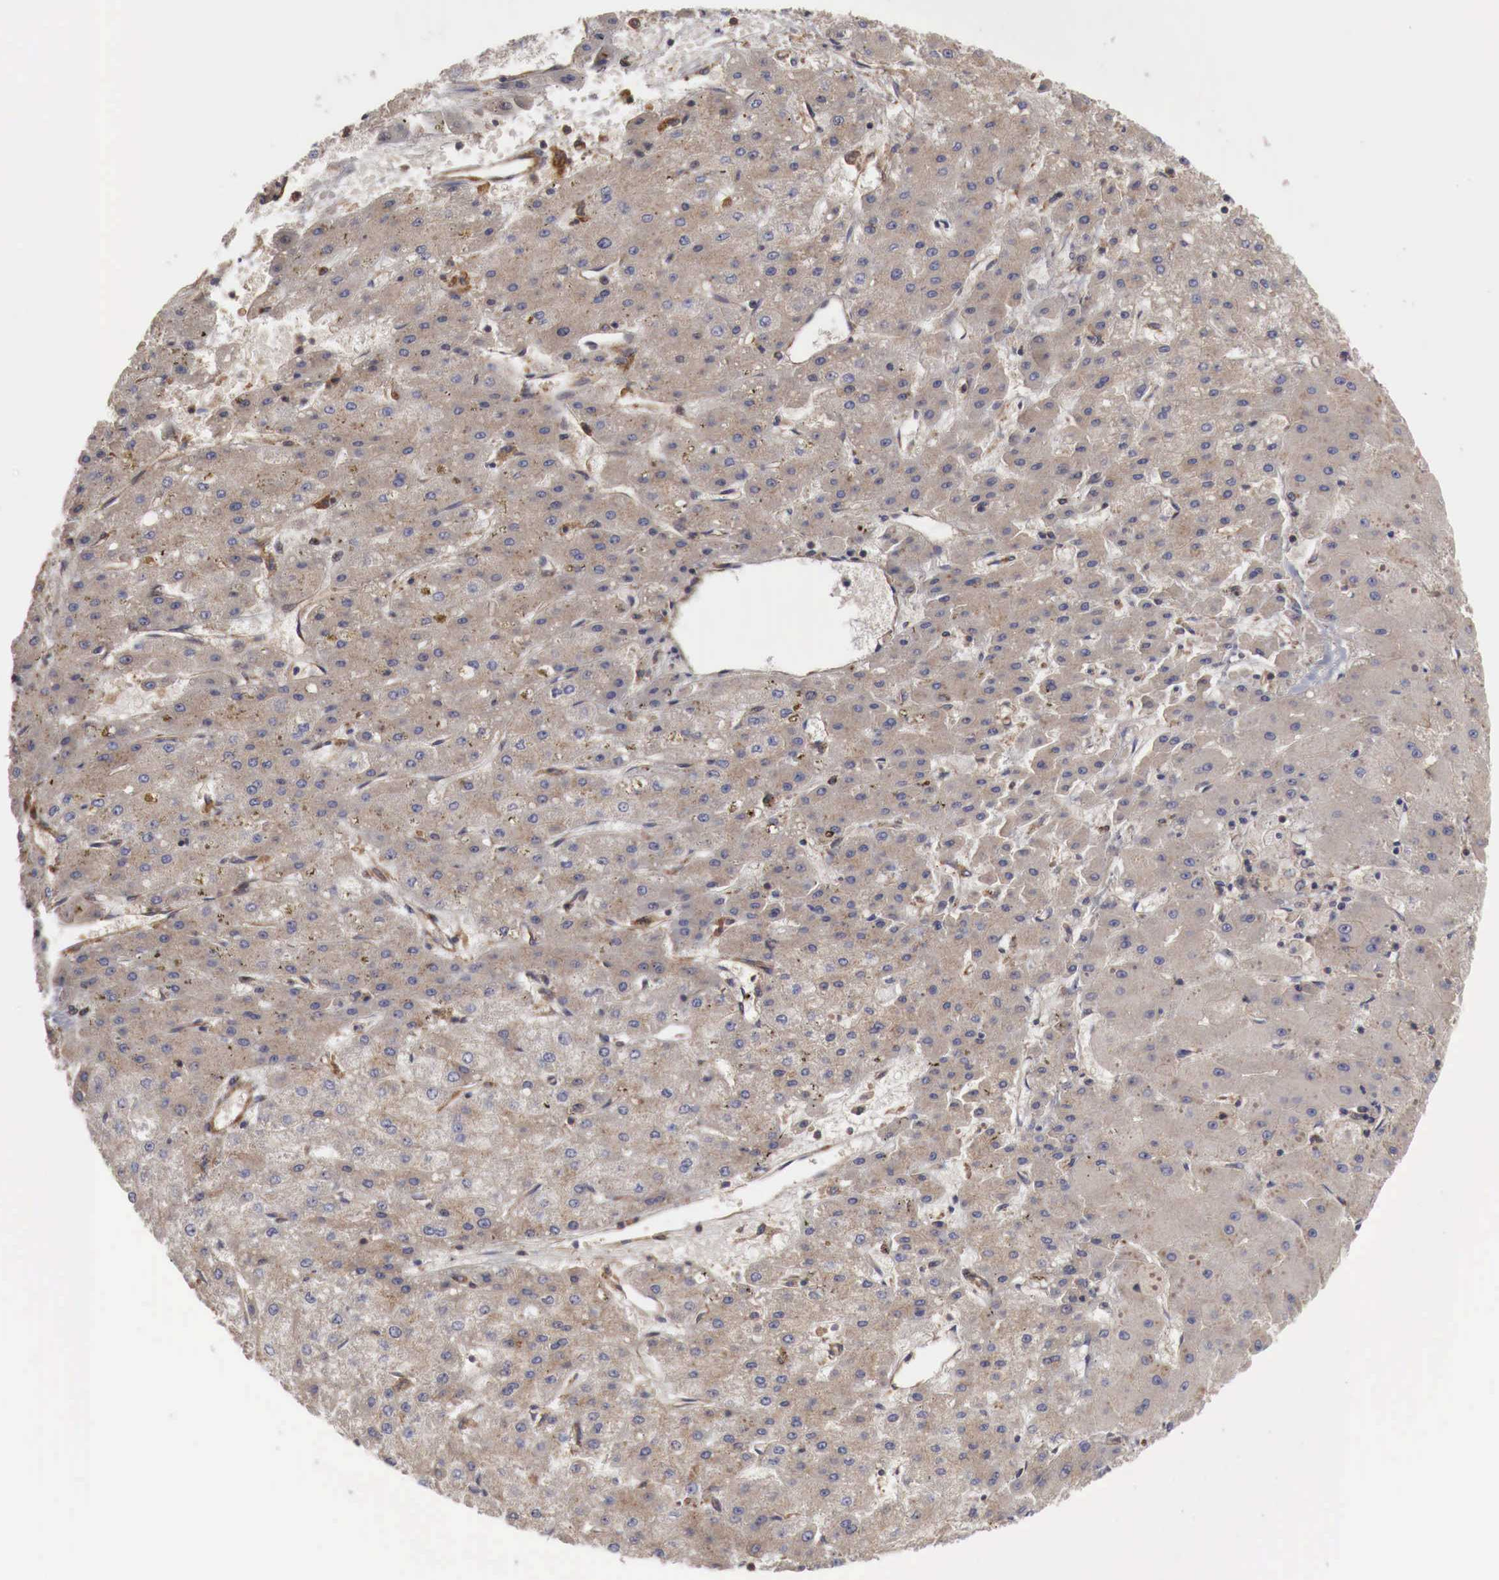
{"staining": {"intensity": "moderate", "quantity": ">75%", "location": "cytoplasmic/membranous"}, "tissue": "liver cancer", "cell_type": "Tumor cells", "image_type": "cancer", "snomed": [{"axis": "morphology", "description": "Carcinoma, Hepatocellular, NOS"}, {"axis": "topography", "description": "Liver"}], "caption": "Hepatocellular carcinoma (liver) stained for a protein shows moderate cytoplasmic/membranous positivity in tumor cells.", "gene": "ARMCX4", "patient": {"sex": "female", "age": 52}}